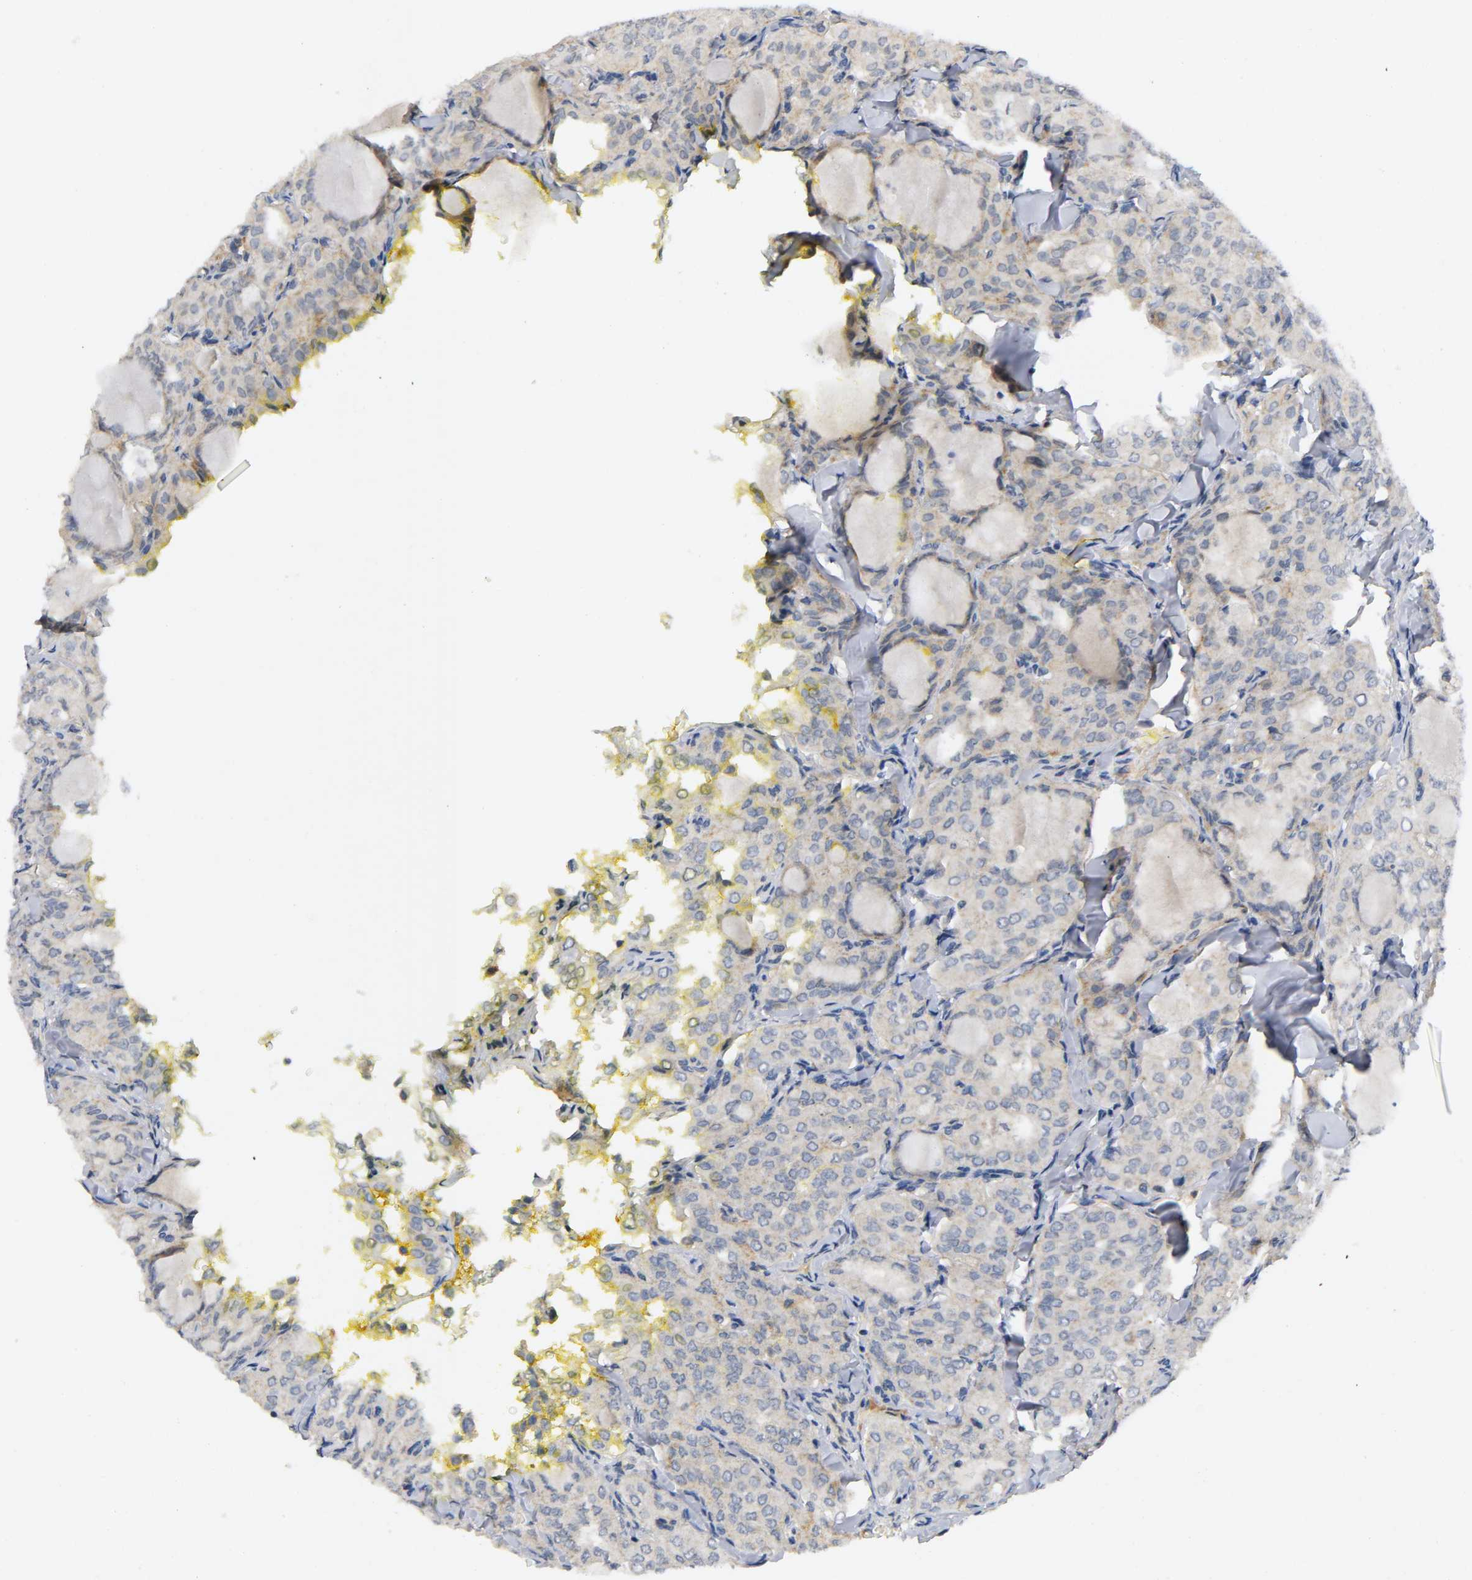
{"staining": {"intensity": "weak", "quantity": "25%-75%", "location": "cytoplasmic/membranous"}, "tissue": "thyroid cancer", "cell_type": "Tumor cells", "image_type": "cancer", "snomed": [{"axis": "morphology", "description": "Papillary adenocarcinoma, NOS"}, {"axis": "topography", "description": "Thyroid gland"}], "caption": "The micrograph displays a brown stain indicating the presence of a protein in the cytoplasmic/membranous of tumor cells in thyroid cancer. (brown staining indicates protein expression, while blue staining denotes nuclei).", "gene": "NRP1", "patient": {"sex": "male", "age": 20}}